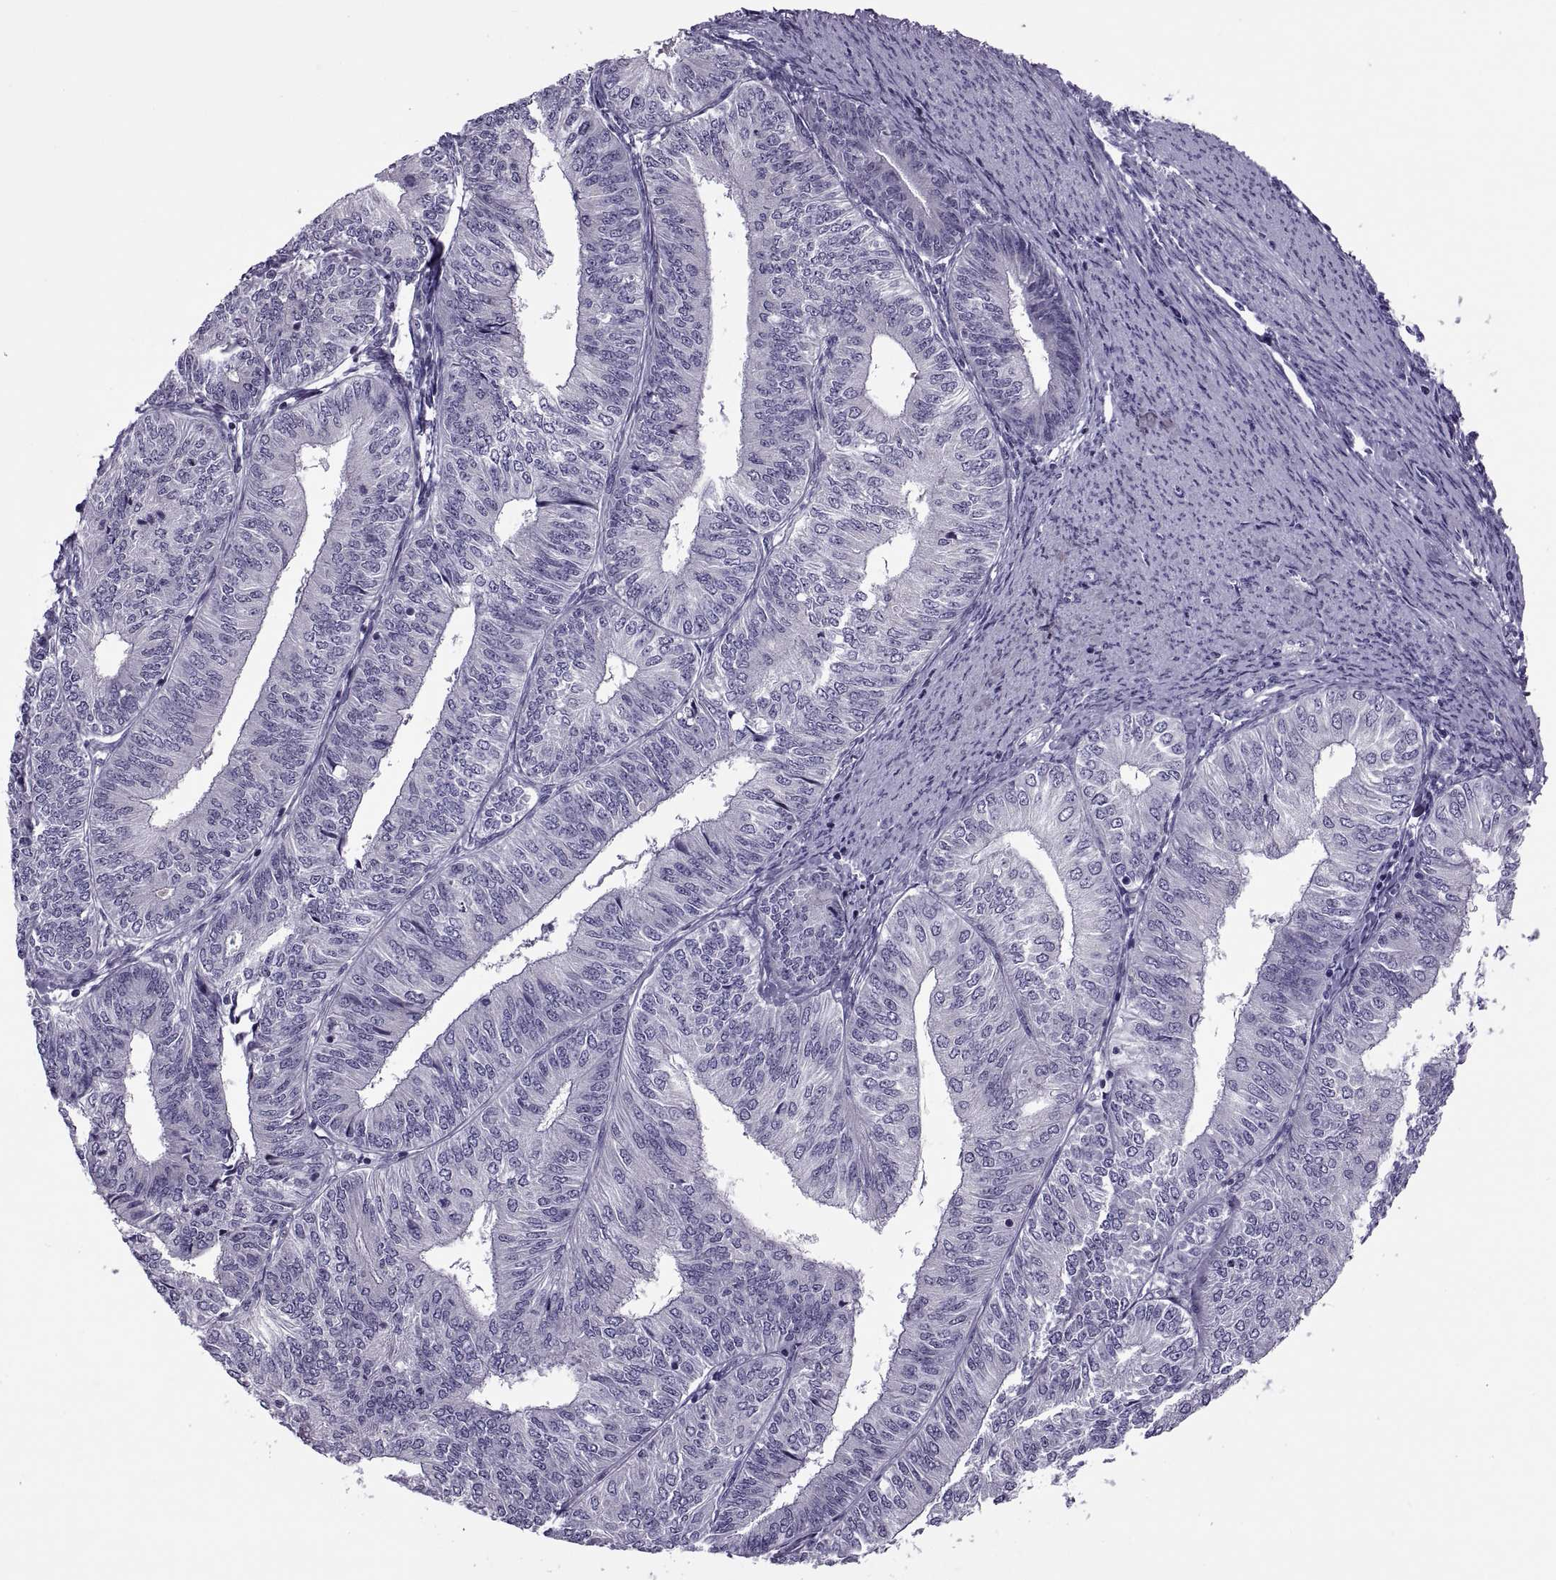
{"staining": {"intensity": "negative", "quantity": "none", "location": "none"}, "tissue": "endometrial cancer", "cell_type": "Tumor cells", "image_type": "cancer", "snomed": [{"axis": "morphology", "description": "Adenocarcinoma, NOS"}, {"axis": "topography", "description": "Endometrium"}], "caption": "This is a image of immunohistochemistry staining of endometrial cancer (adenocarcinoma), which shows no staining in tumor cells.", "gene": "MAGEB1", "patient": {"sex": "female", "age": 58}}